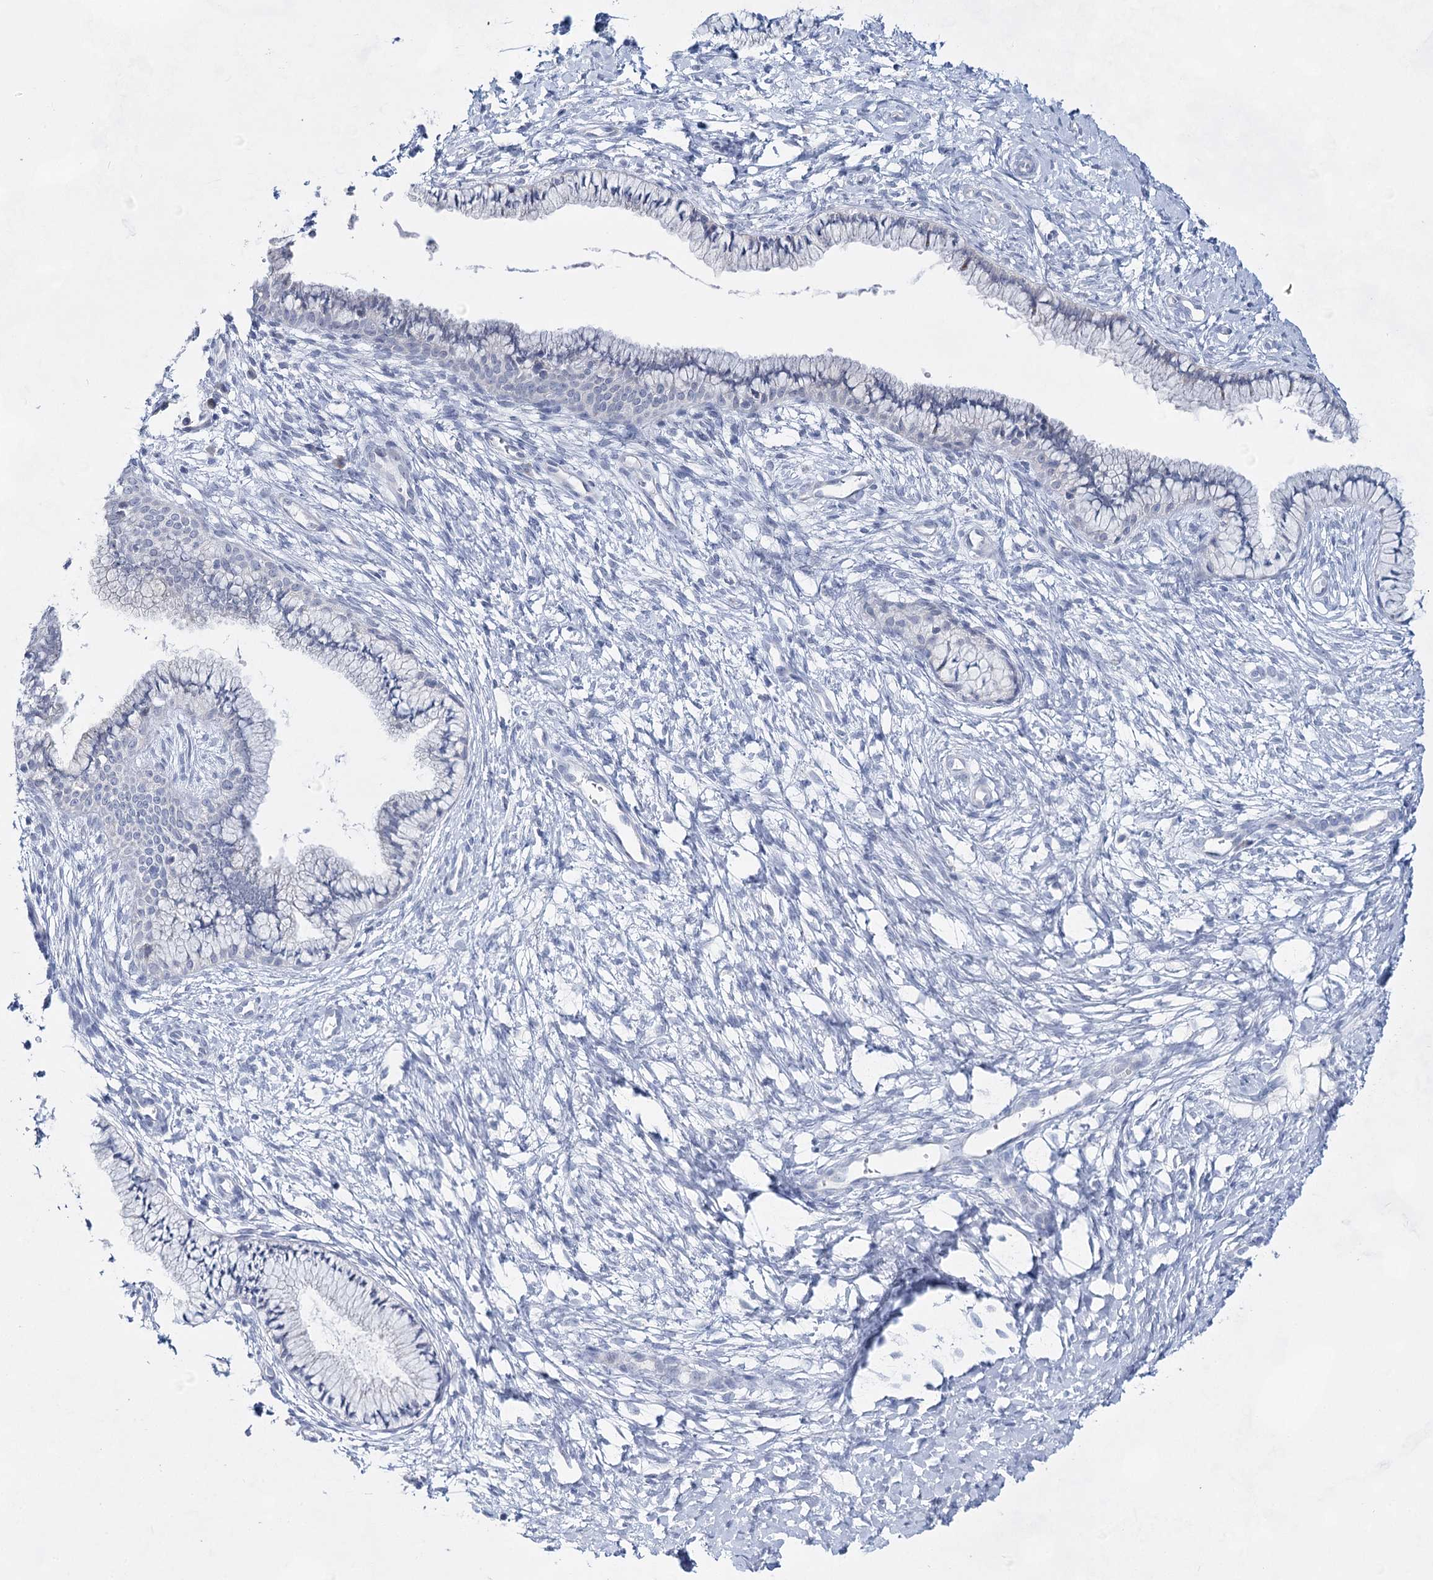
{"staining": {"intensity": "negative", "quantity": "none", "location": "none"}, "tissue": "cervix", "cell_type": "Glandular cells", "image_type": "normal", "snomed": [{"axis": "morphology", "description": "Normal tissue, NOS"}, {"axis": "topography", "description": "Cervix"}], "caption": "Immunohistochemistry of normal cervix exhibits no positivity in glandular cells.", "gene": "BPHL", "patient": {"sex": "female", "age": 36}}